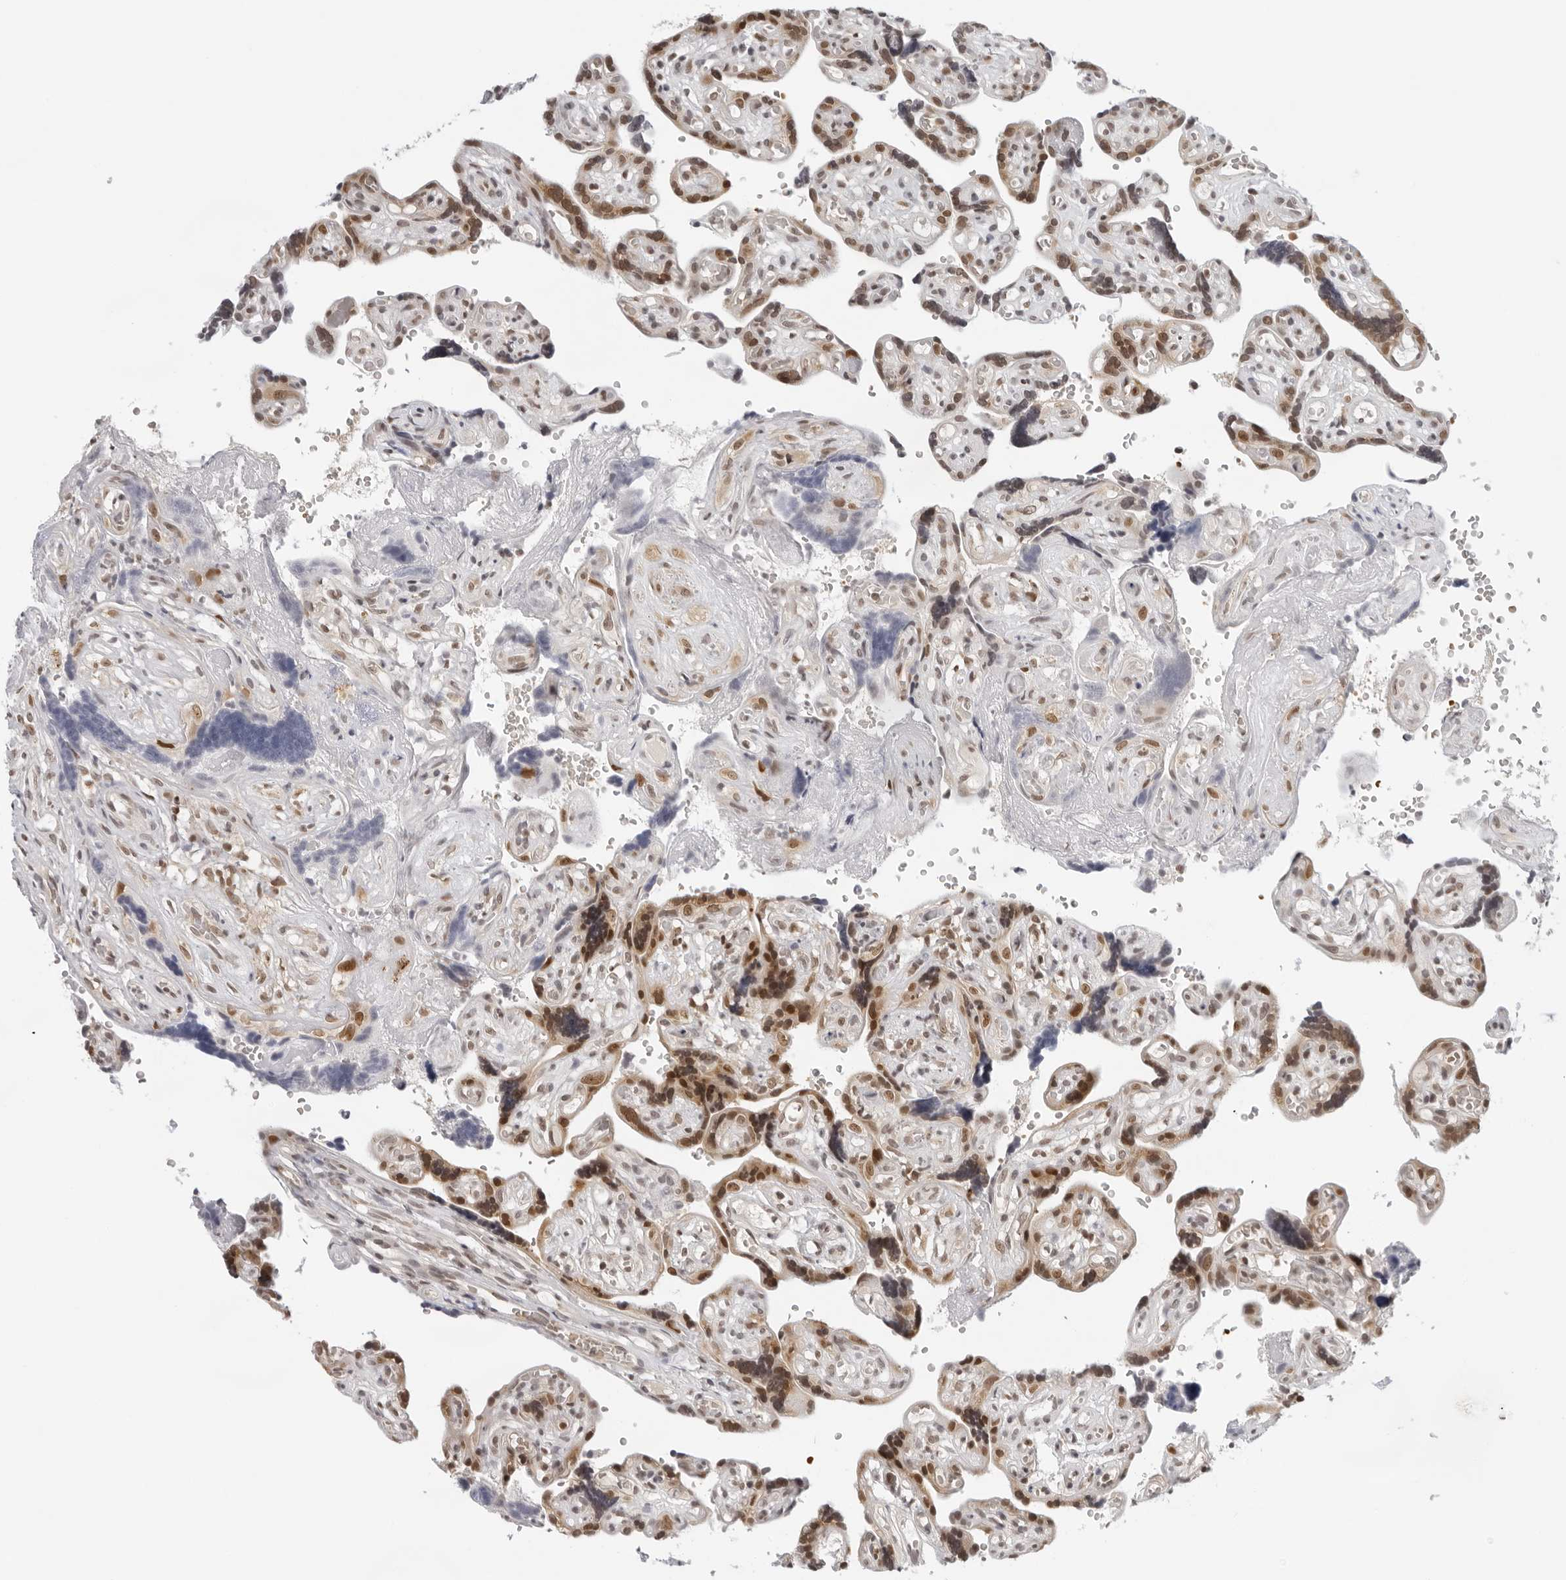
{"staining": {"intensity": "strong", "quantity": ">75%", "location": "cytoplasmic/membranous,nuclear"}, "tissue": "placenta", "cell_type": "Decidual cells", "image_type": "normal", "snomed": [{"axis": "morphology", "description": "Normal tissue, NOS"}, {"axis": "topography", "description": "Placenta"}], "caption": "IHC of normal placenta displays high levels of strong cytoplasmic/membranous,nuclear positivity in about >75% of decidual cells.", "gene": "TOX4", "patient": {"sex": "female", "age": 30}}